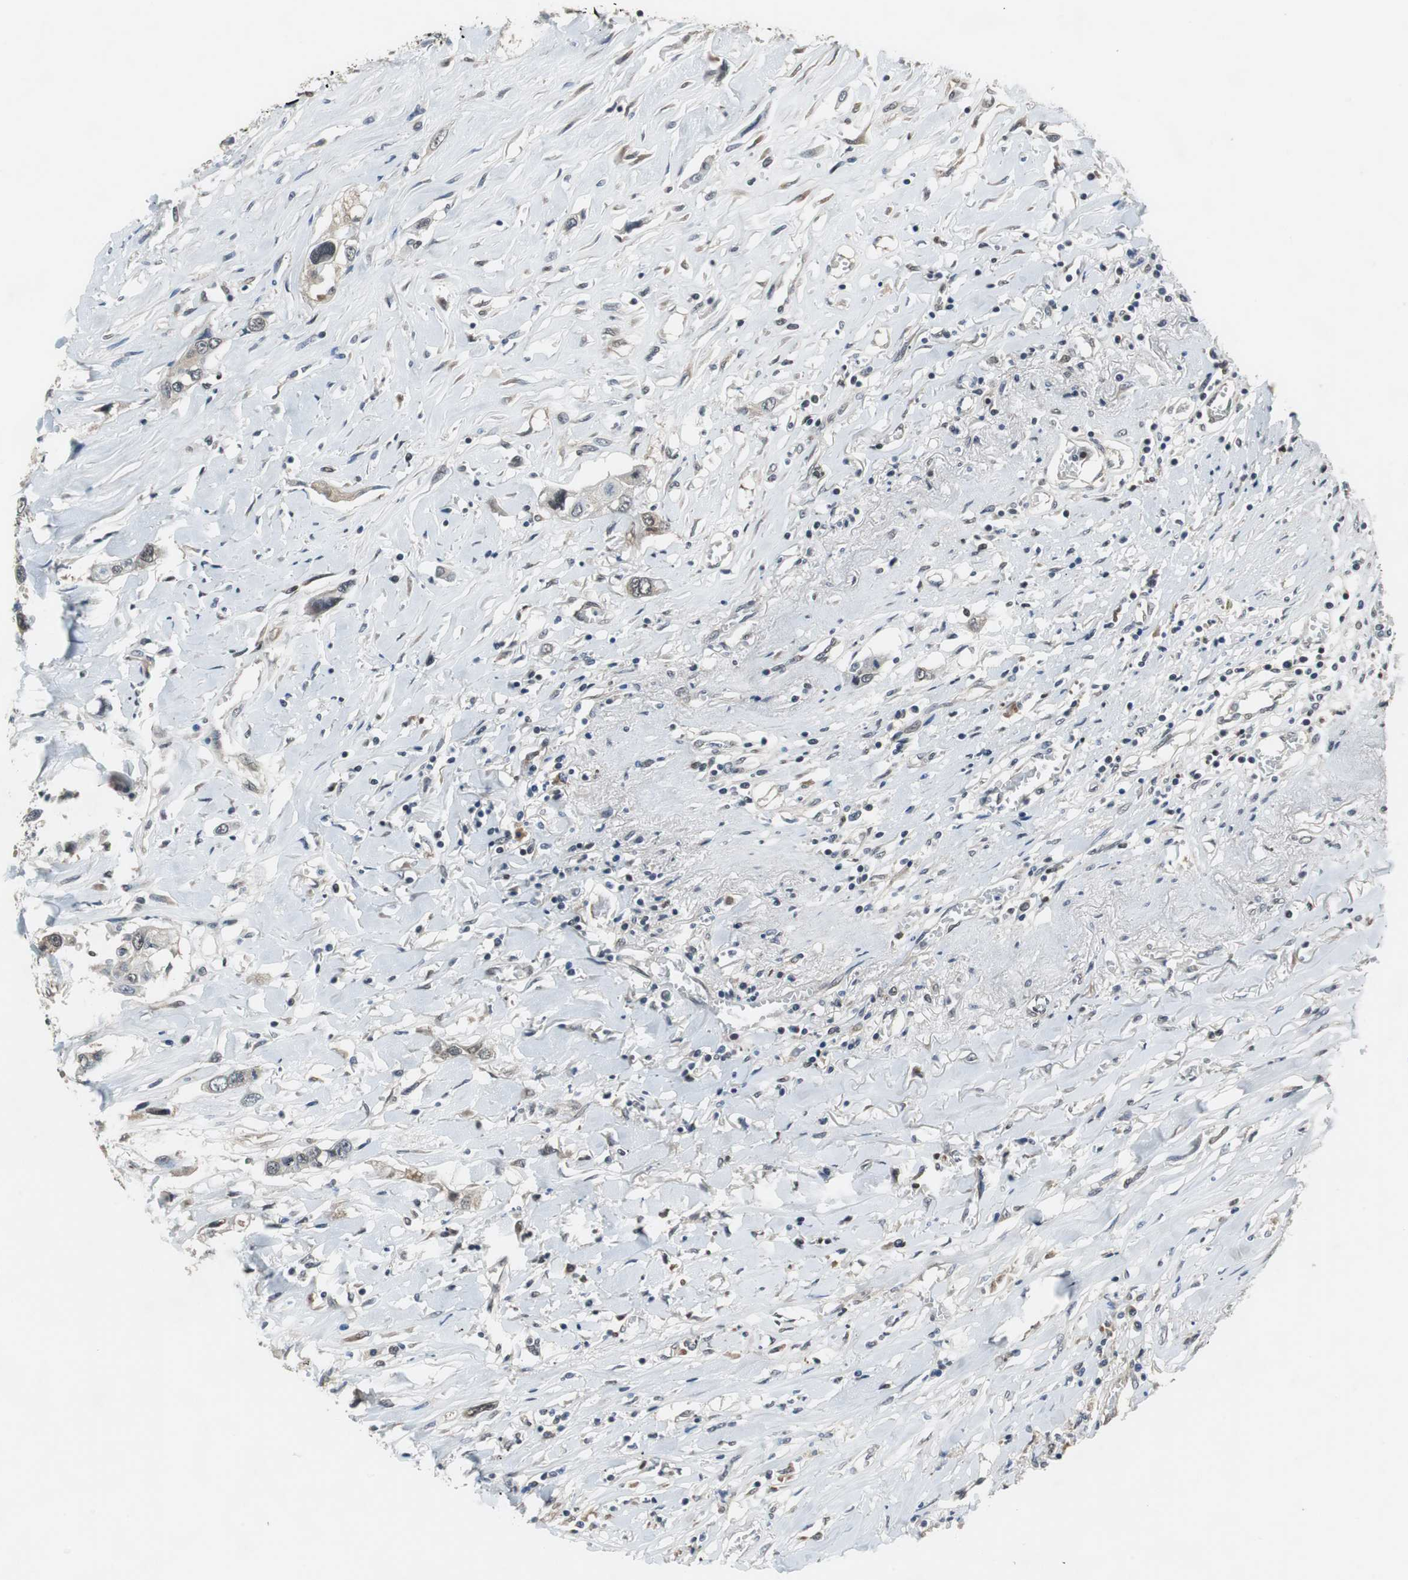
{"staining": {"intensity": "negative", "quantity": "none", "location": "none"}, "tissue": "lung cancer", "cell_type": "Tumor cells", "image_type": "cancer", "snomed": [{"axis": "morphology", "description": "Squamous cell carcinoma, NOS"}, {"axis": "topography", "description": "Lung"}], "caption": "Tumor cells are negative for brown protein staining in squamous cell carcinoma (lung). (DAB (3,3'-diaminobenzidine) IHC, high magnification).", "gene": "MAFB", "patient": {"sex": "male", "age": 71}}